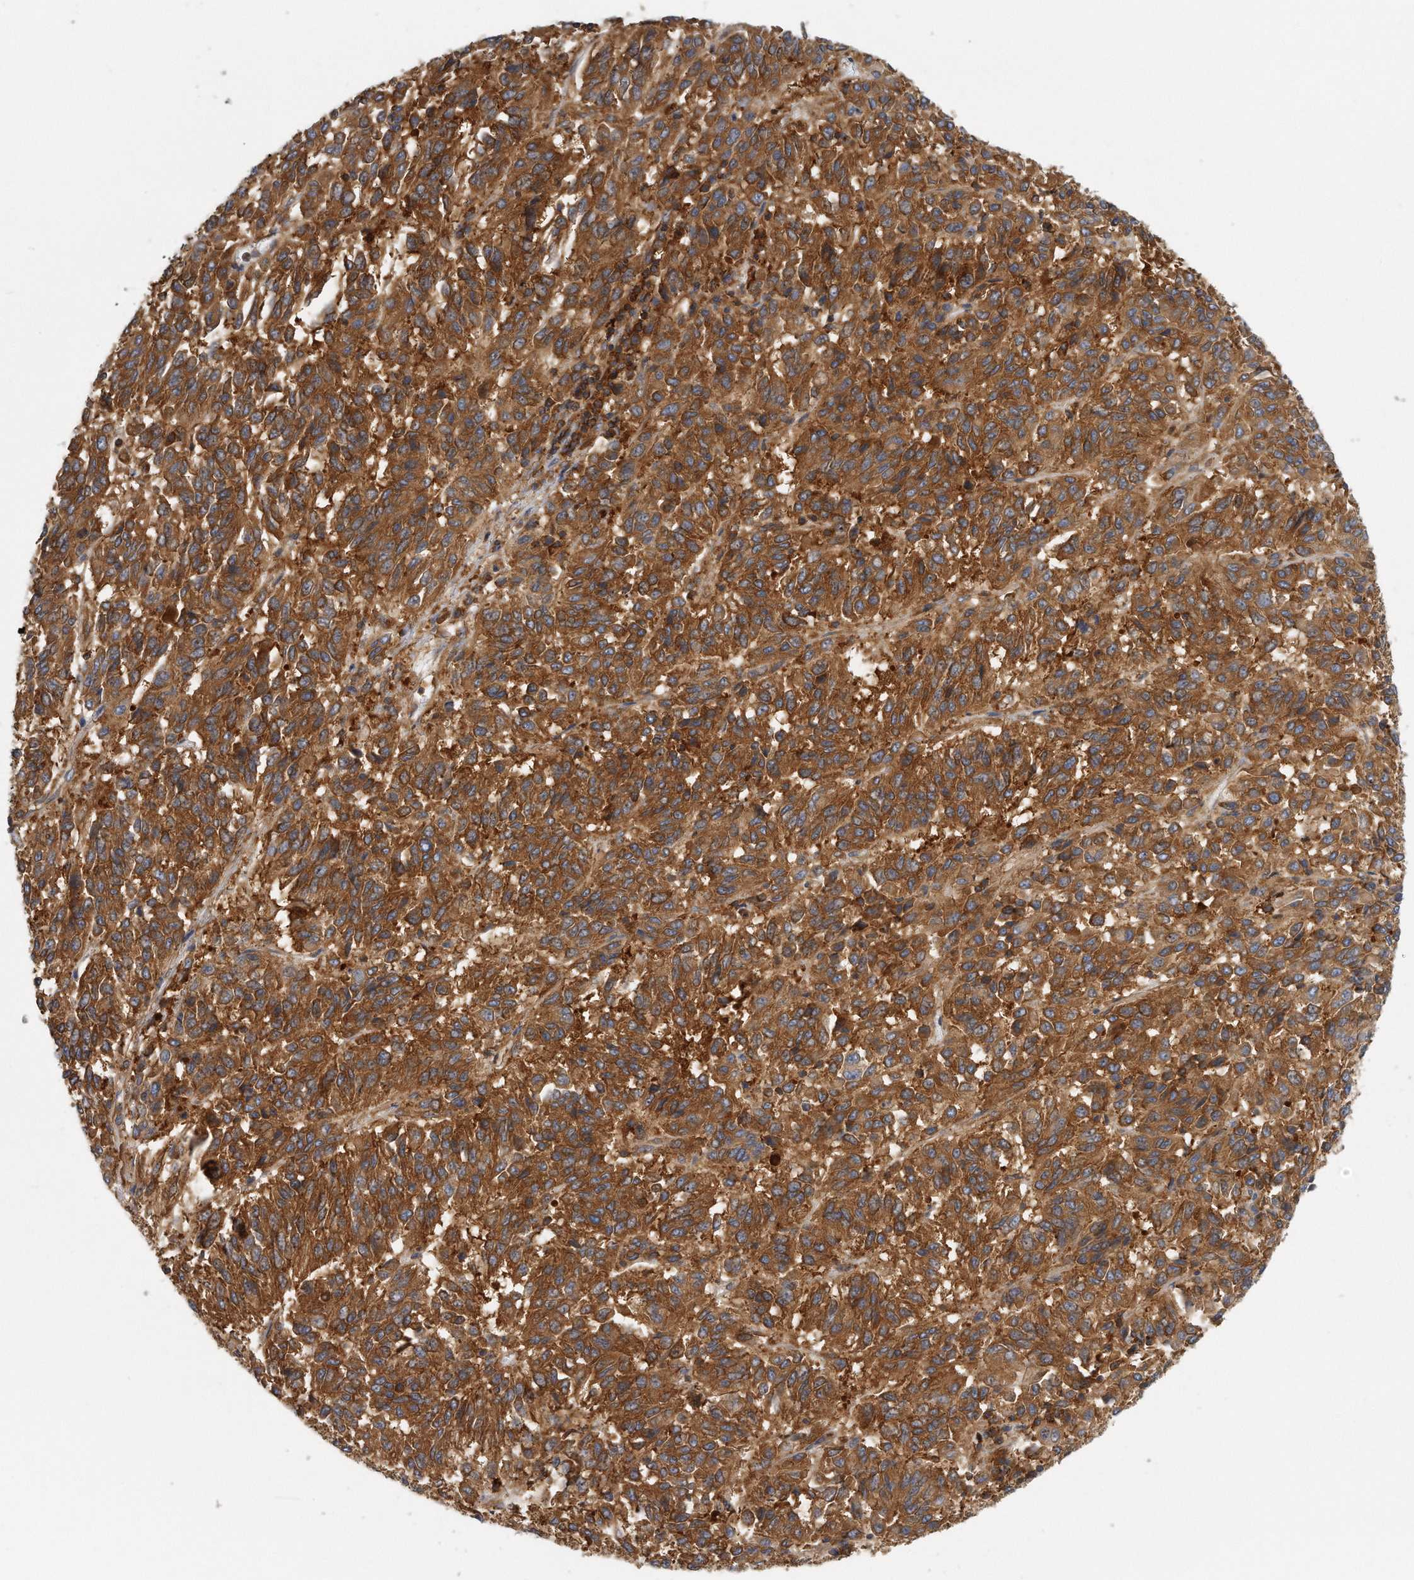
{"staining": {"intensity": "strong", "quantity": ">75%", "location": "cytoplasmic/membranous"}, "tissue": "melanoma", "cell_type": "Tumor cells", "image_type": "cancer", "snomed": [{"axis": "morphology", "description": "Malignant melanoma, Metastatic site"}, {"axis": "topography", "description": "Lung"}], "caption": "Approximately >75% of tumor cells in human melanoma demonstrate strong cytoplasmic/membranous protein staining as visualized by brown immunohistochemical staining.", "gene": "EIF3I", "patient": {"sex": "male", "age": 64}}